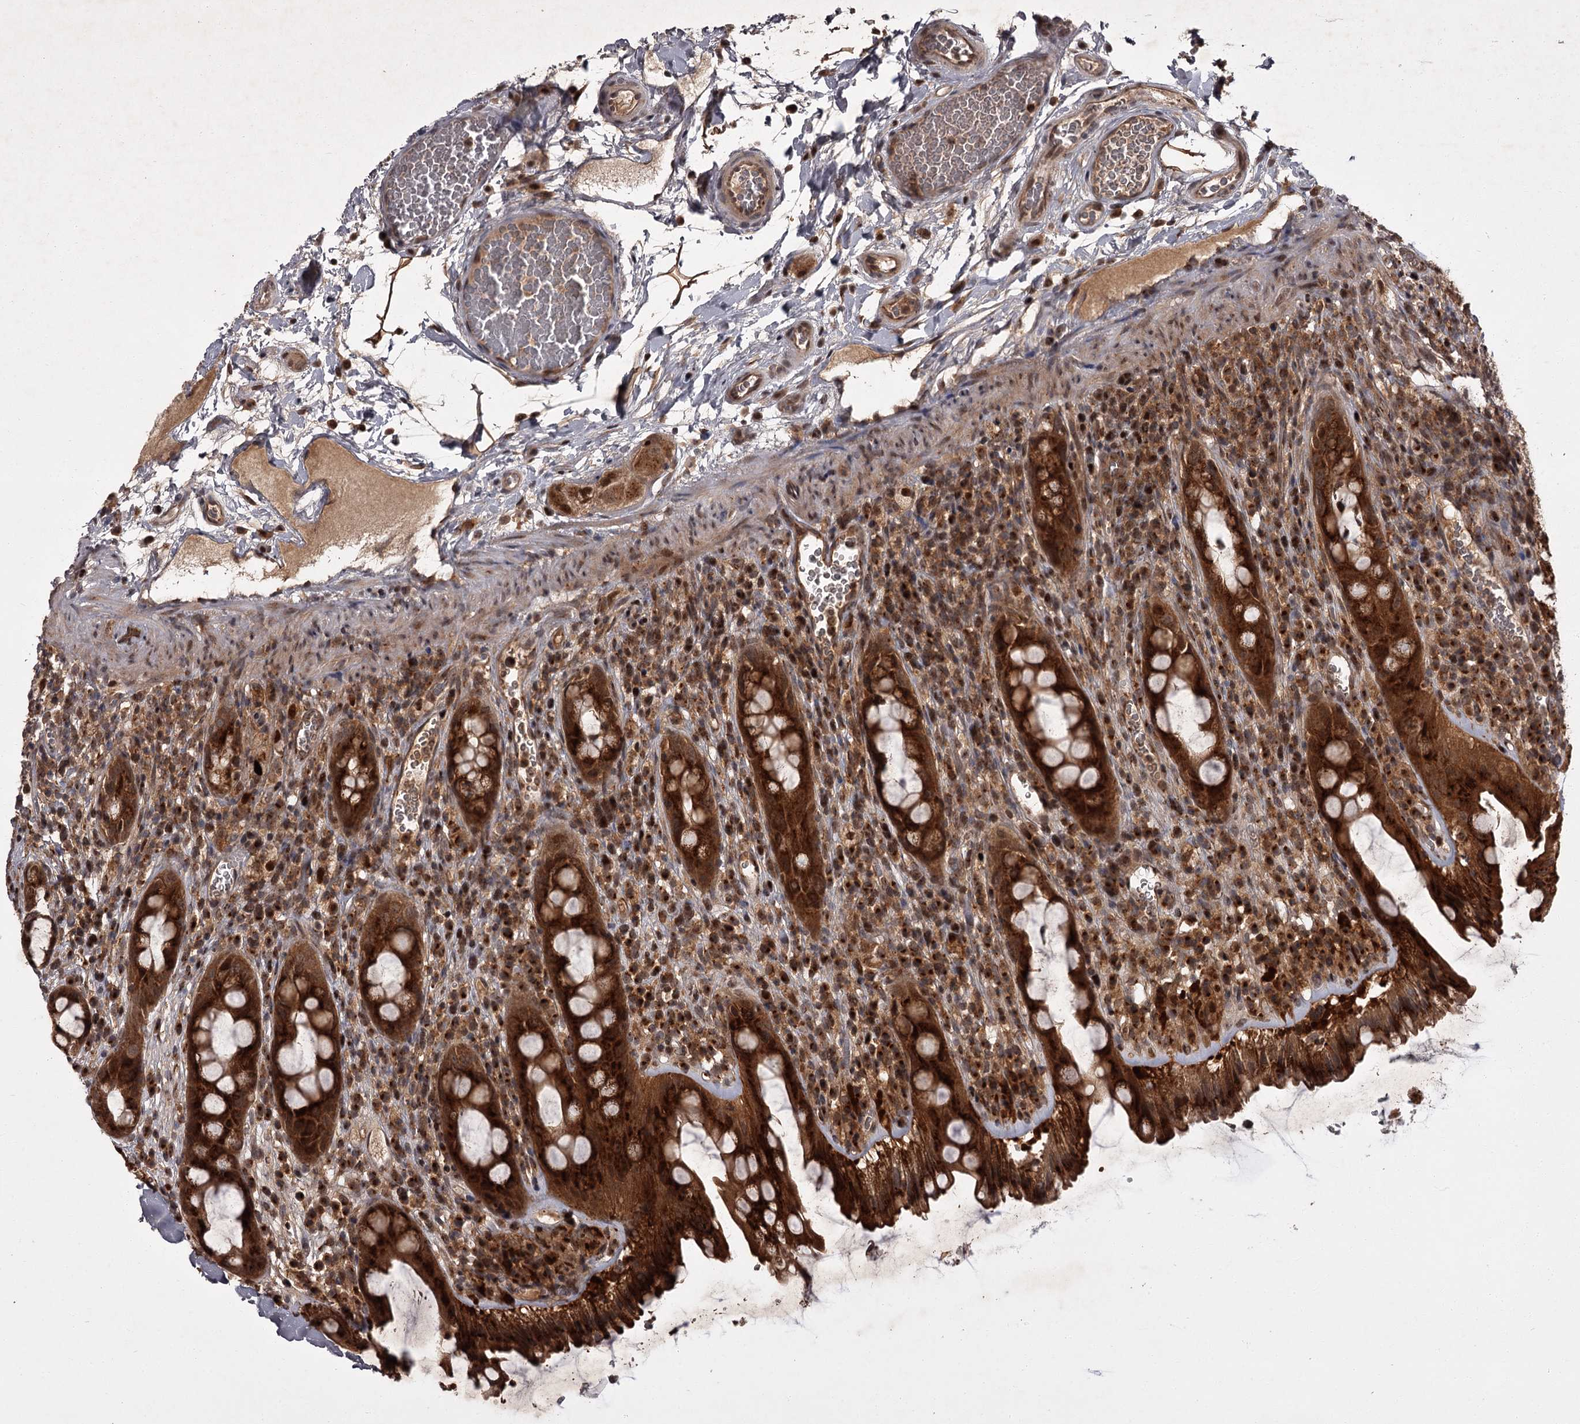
{"staining": {"intensity": "strong", "quantity": ">75%", "location": "cytoplasmic/membranous"}, "tissue": "rectum", "cell_type": "Glandular cells", "image_type": "normal", "snomed": [{"axis": "morphology", "description": "Normal tissue, NOS"}, {"axis": "topography", "description": "Rectum"}], "caption": "DAB (3,3'-diaminobenzidine) immunohistochemical staining of benign rectum exhibits strong cytoplasmic/membranous protein expression in approximately >75% of glandular cells.", "gene": "TBC1D23", "patient": {"sex": "female", "age": 57}}